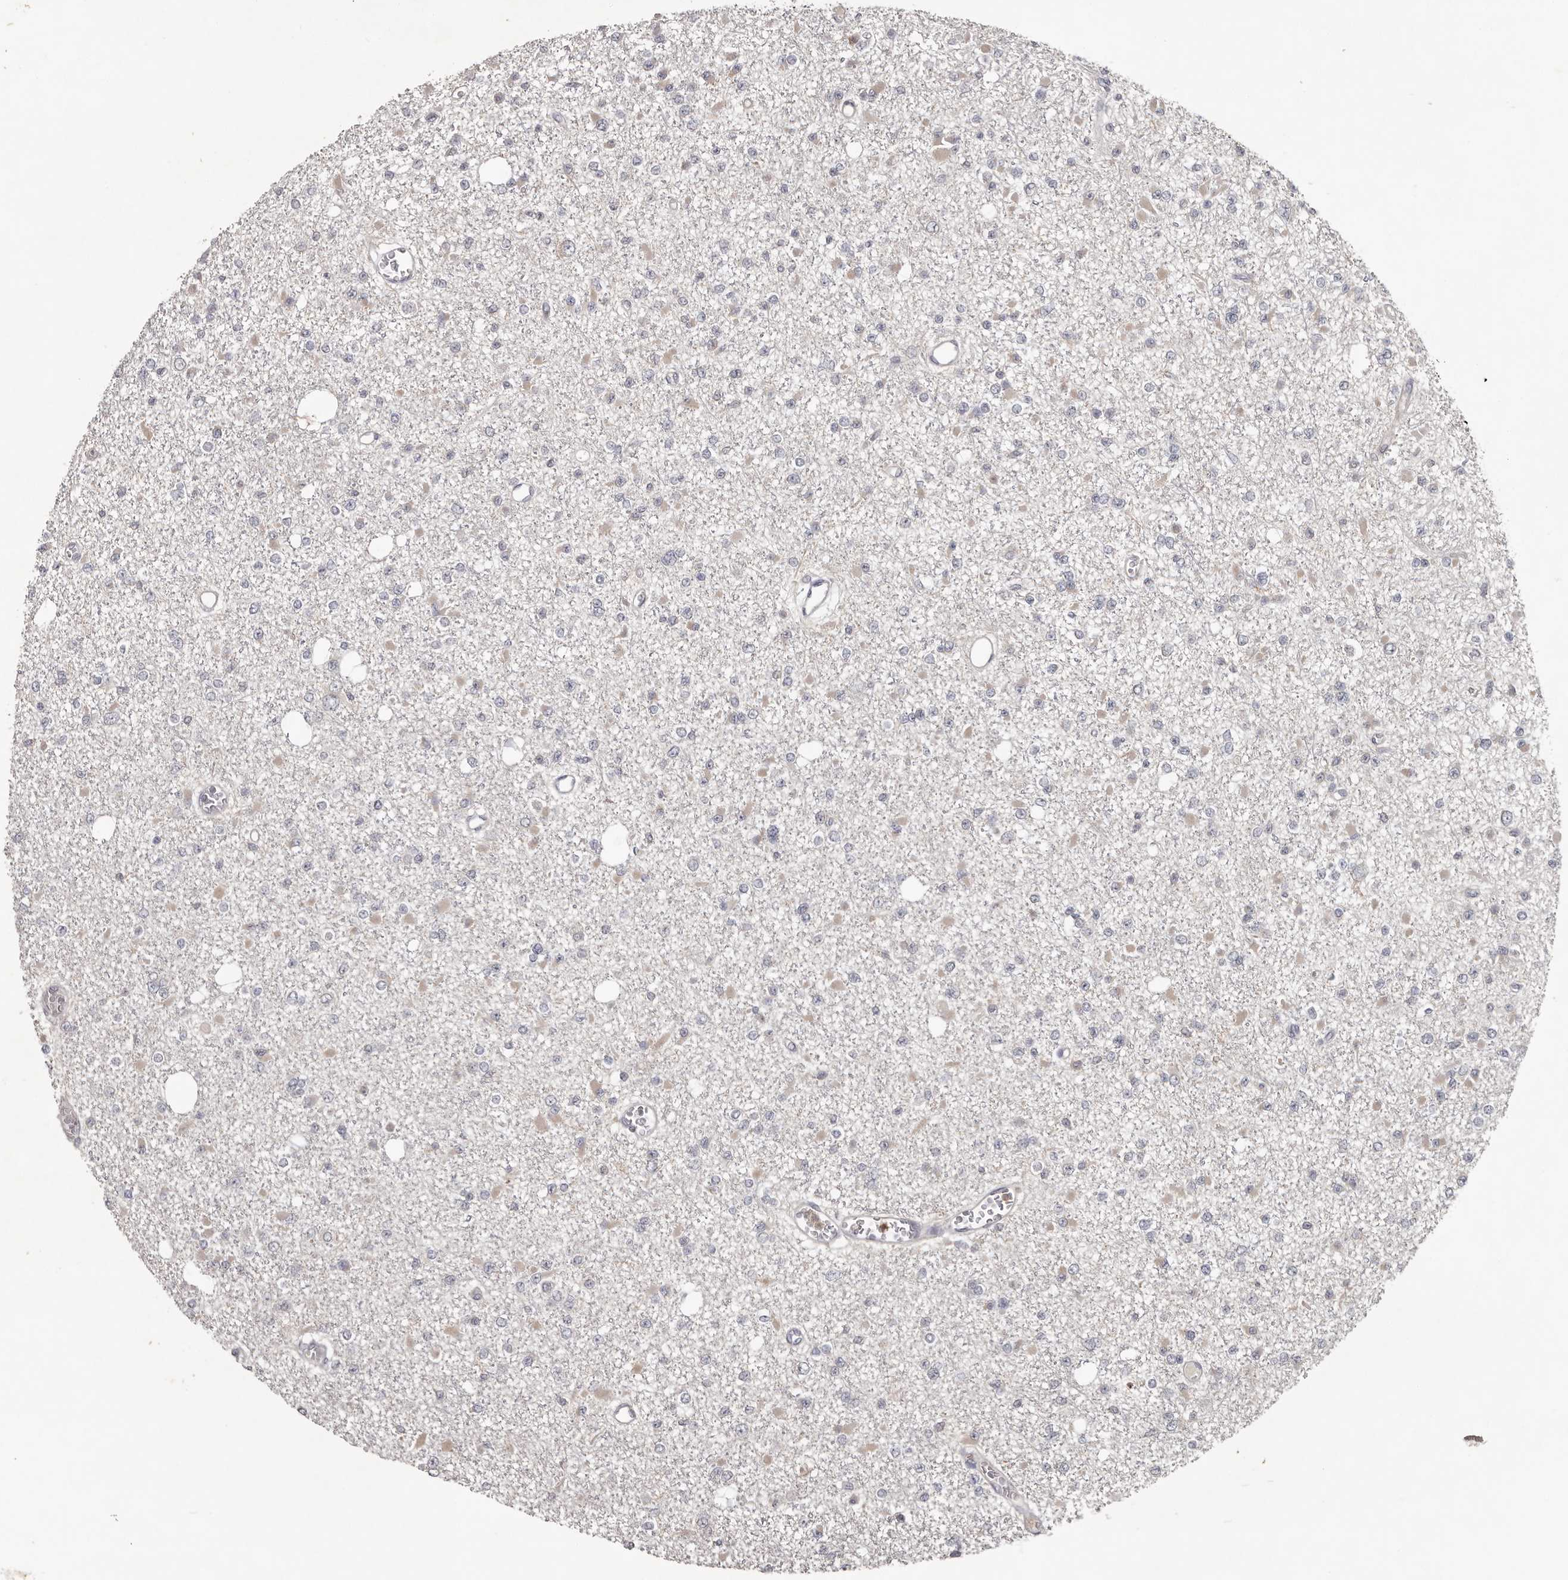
{"staining": {"intensity": "negative", "quantity": "none", "location": "none"}, "tissue": "glioma", "cell_type": "Tumor cells", "image_type": "cancer", "snomed": [{"axis": "morphology", "description": "Glioma, malignant, Low grade"}, {"axis": "topography", "description": "Brain"}], "caption": "A high-resolution micrograph shows IHC staining of malignant glioma (low-grade), which exhibits no significant expression in tumor cells. (DAB (3,3'-diaminobenzidine) immunohistochemistry with hematoxylin counter stain).", "gene": "ANKRD44", "patient": {"sex": "female", "age": 22}}